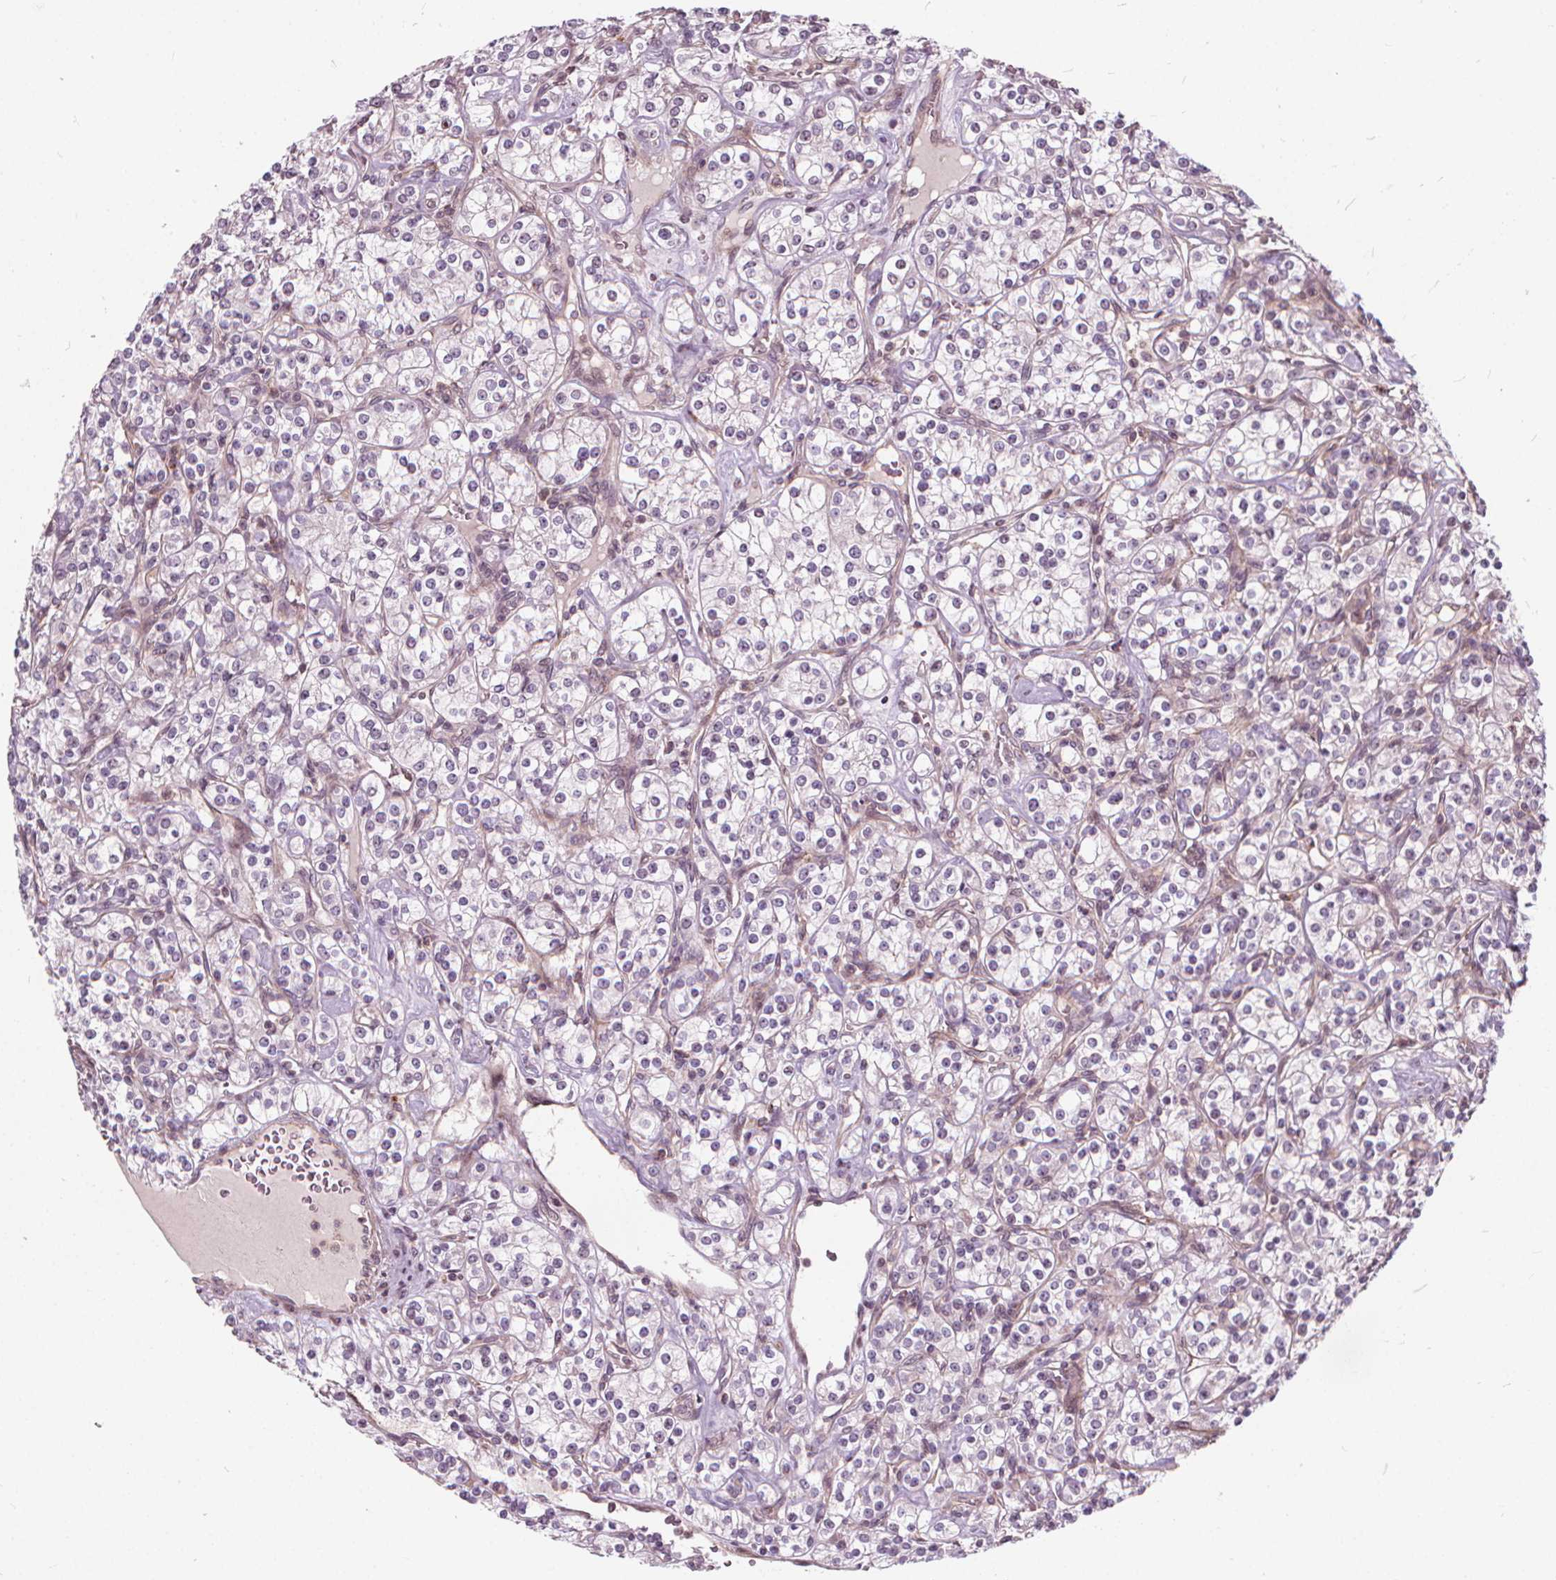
{"staining": {"intensity": "negative", "quantity": "none", "location": "none"}, "tissue": "renal cancer", "cell_type": "Tumor cells", "image_type": "cancer", "snomed": [{"axis": "morphology", "description": "Adenocarcinoma, NOS"}, {"axis": "topography", "description": "Kidney"}], "caption": "Human renal cancer stained for a protein using IHC exhibits no positivity in tumor cells.", "gene": "INPP5E", "patient": {"sex": "male", "age": 77}}